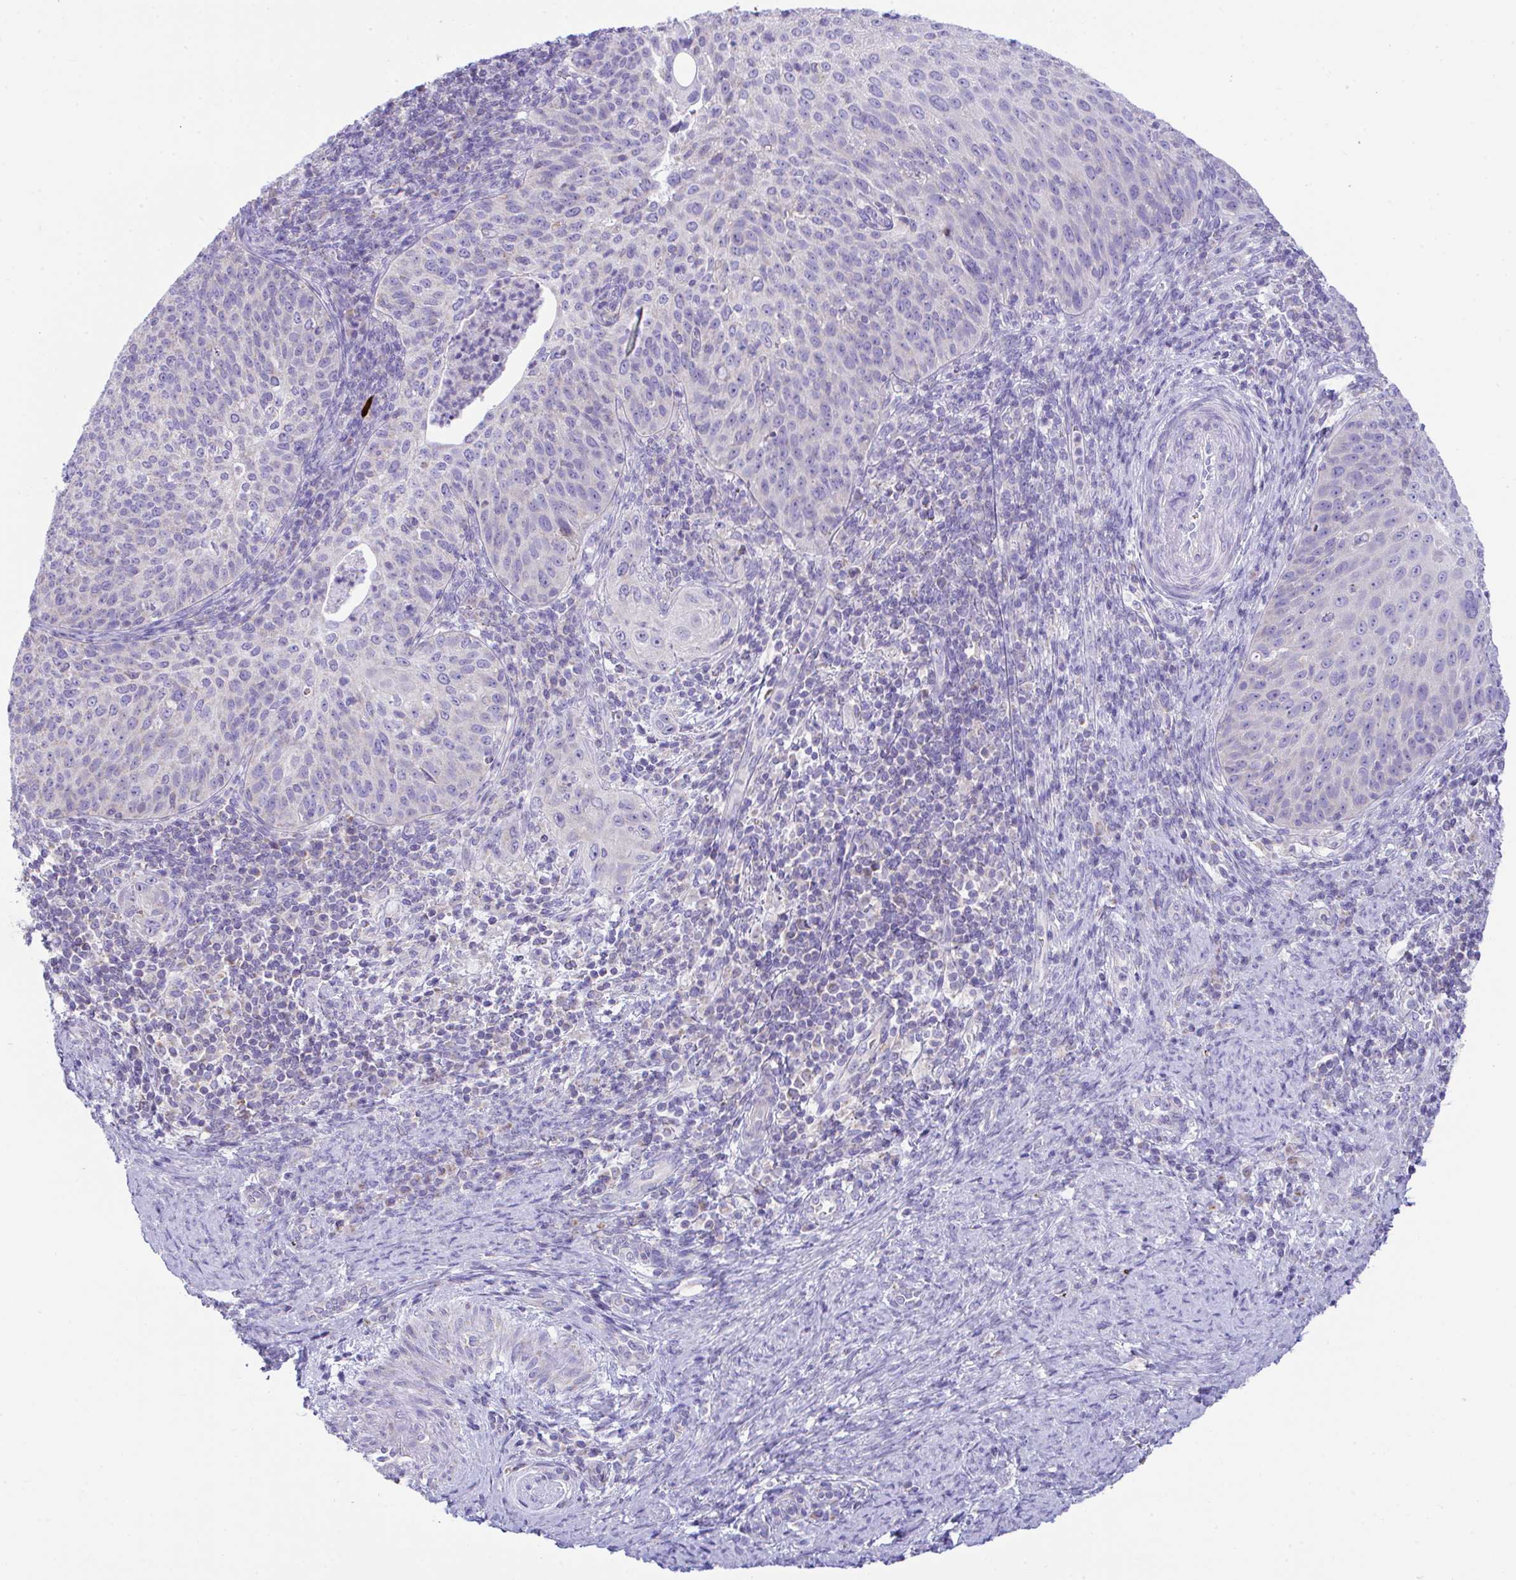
{"staining": {"intensity": "negative", "quantity": "none", "location": "none"}, "tissue": "cervical cancer", "cell_type": "Tumor cells", "image_type": "cancer", "snomed": [{"axis": "morphology", "description": "Squamous cell carcinoma, NOS"}, {"axis": "topography", "description": "Cervix"}], "caption": "A micrograph of human cervical squamous cell carcinoma is negative for staining in tumor cells.", "gene": "NLRP8", "patient": {"sex": "female", "age": 30}}